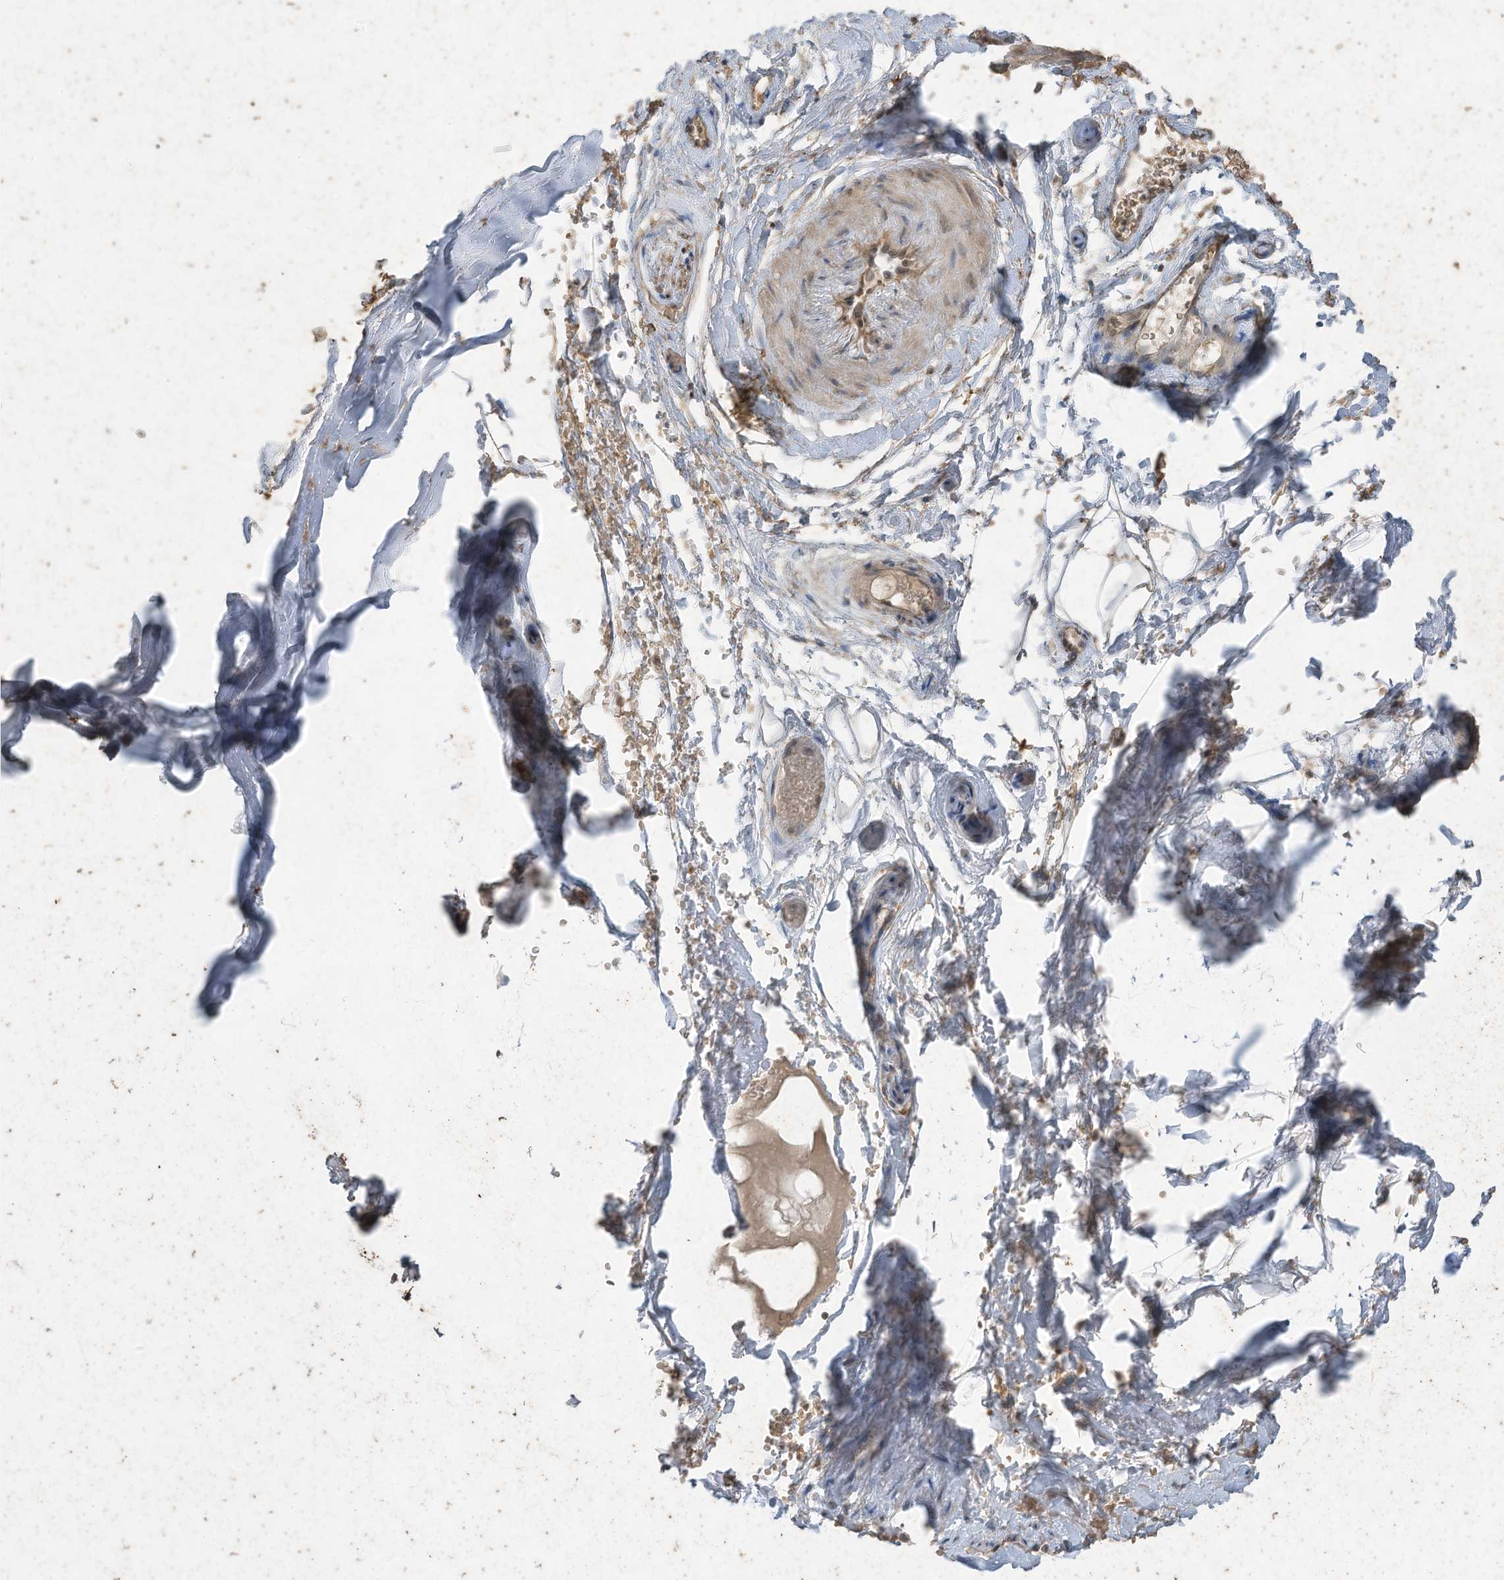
{"staining": {"intensity": "weak", "quantity": "25%-75%", "location": "cytoplasmic/membranous"}, "tissue": "adipose tissue", "cell_type": "Adipocytes", "image_type": "normal", "snomed": [{"axis": "morphology", "description": "Normal tissue, NOS"}, {"axis": "morphology", "description": "Basal cell carcinoma"}, {"axis": "topography", "description": "Skin"}], "caption": "Adipocytes reveal low levels of weak cytoplasmic/membranous expression in approximately 25%-75% of cells in normal adipose tissue. The protein of interest is shown in brown color, while the nuclei are stained blue.", "gene": "MATN2", "patient": {"sex": "female", "age": 89}}